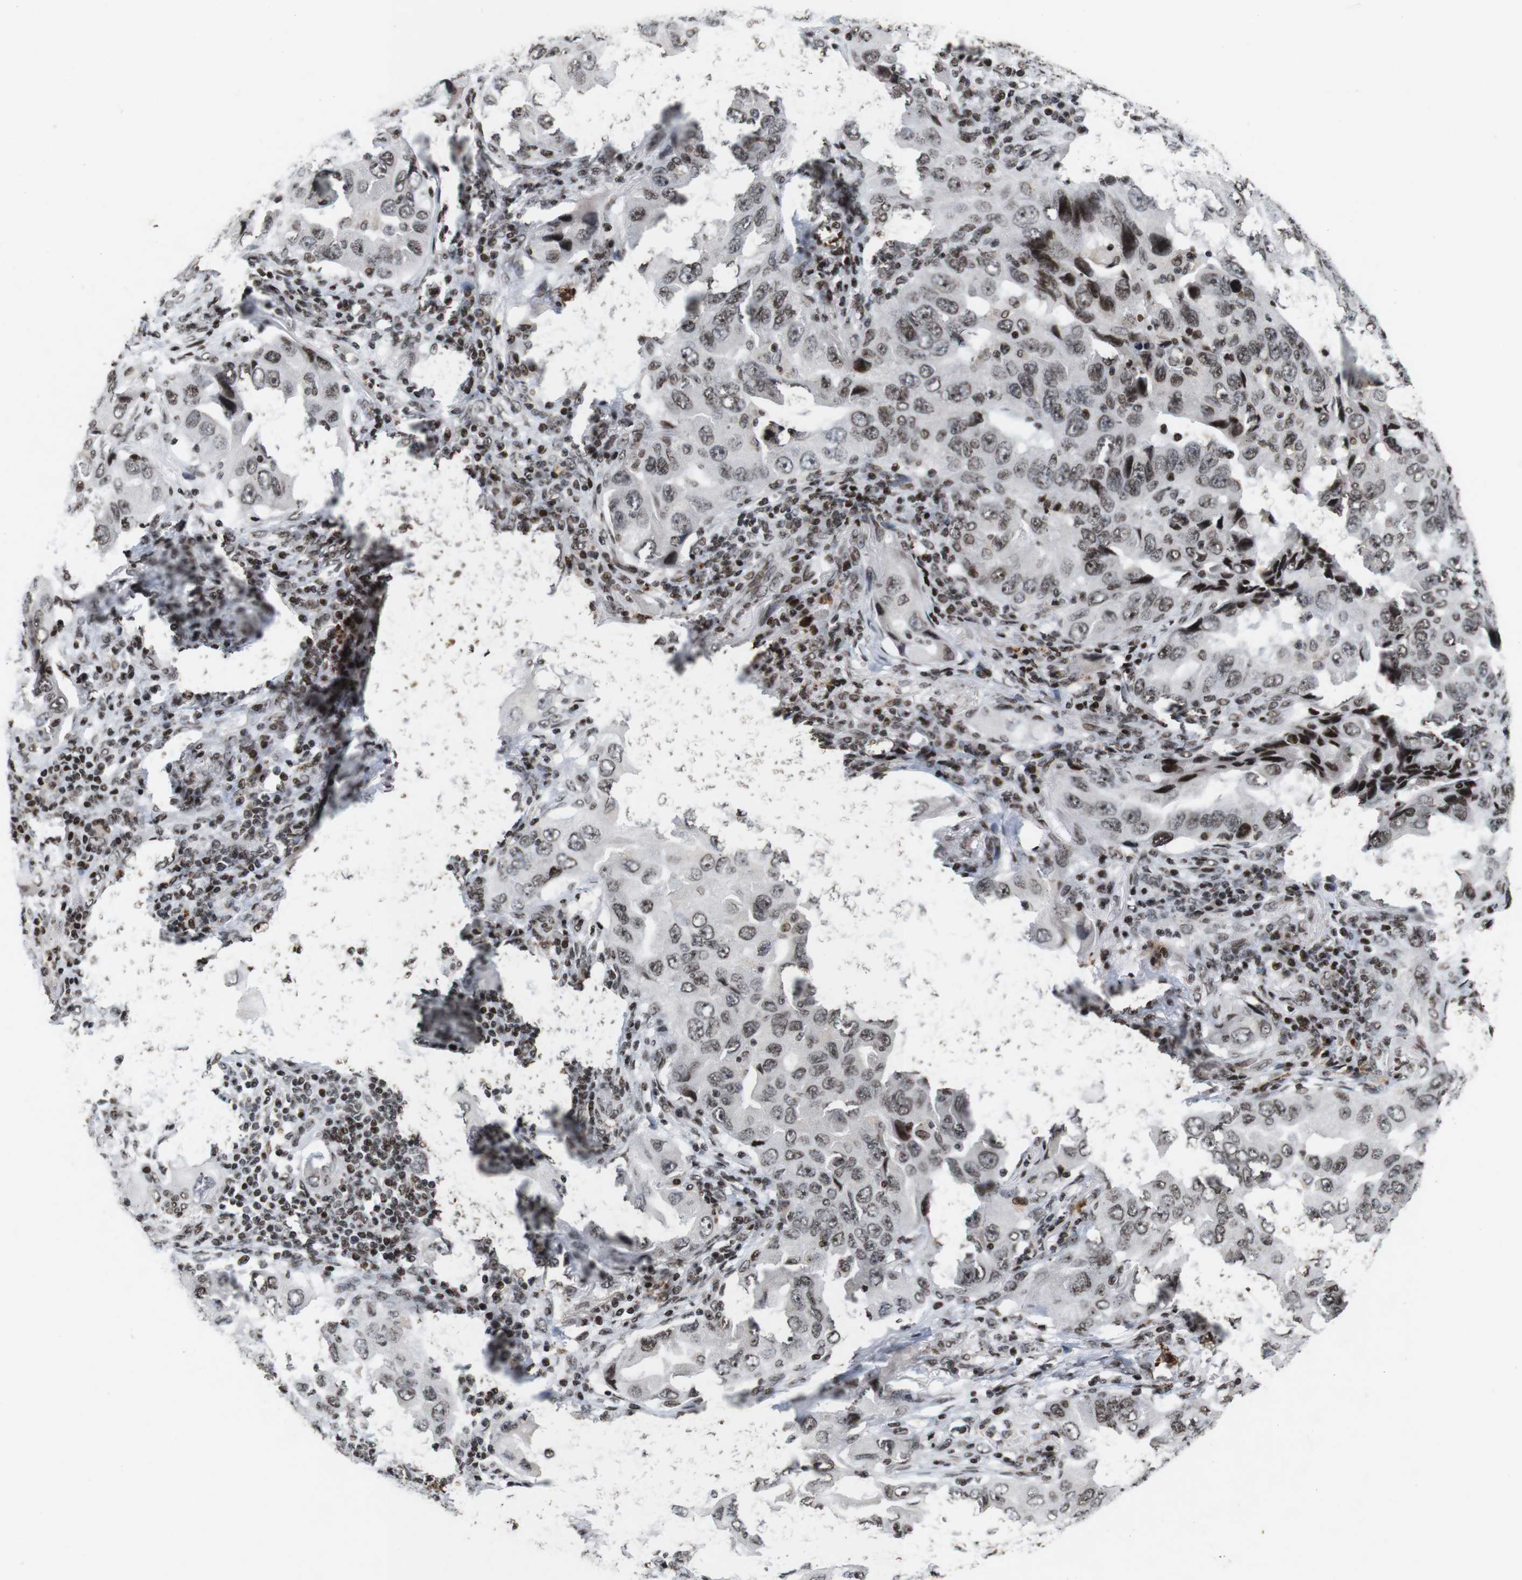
{"staining": {"intensity": "weak", "quantity": ">75%", "location": "nuclear"}, "tissue": "lung cancer", "cell_type": "Tumor cells", "image_type": "cancer", "snomed": [{"axis": "morphology", "description": "Adenocarcinoma, NOS"}, {"axis": "topography", "description": "Lung"}], "caption": "Immunohistochemical staining of human adenocarcinoma (lung) demonstrates low levels of weak nuclear staining in about >75% of tumor cells. (DAB = brown stain, brightfield microscopy at high magnification).", "gene": "MAGEH1", "patient": {"sex": "female", "age": 65}}